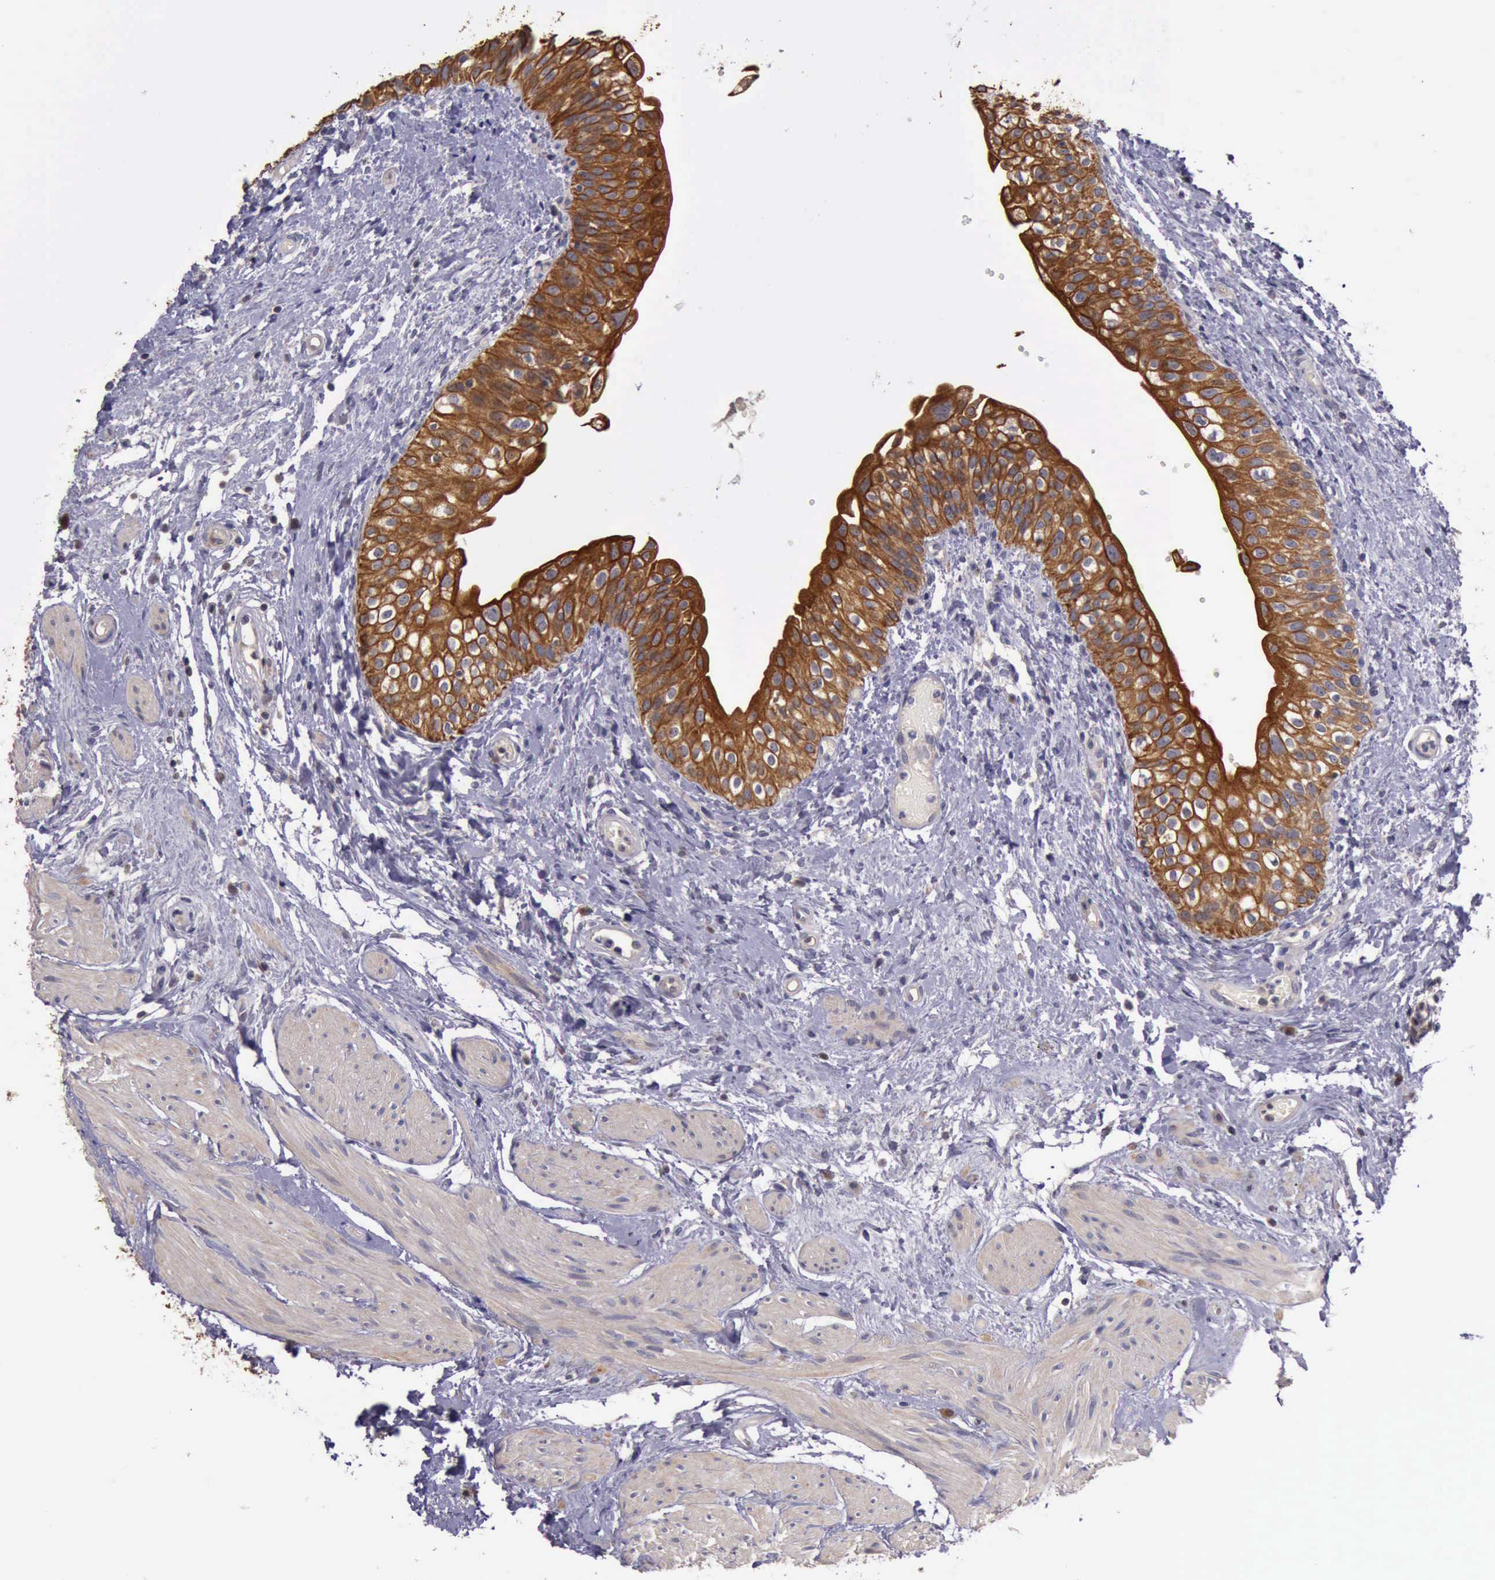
{"staining": {"intensity": "moderate", "quantity": ">75%", "location": "cytoplasmic/membranous"}, "tissue": "urinary bladder", "cell_type": "Urothelial cells", "image_type": "normal", "snomed": [{"axis": "morphology", "description": "Normal tissue, NOS"}, {"axis": "topography", "description": "Urinary bladder"}], "caption": "Protein staining of benign urinary bladder exhibits moderate cytoplasmic/membranous staining in about >75% of urothelial cells.", "gene": "RAB39B", "patient": {"sex": "female", "age": 55}}